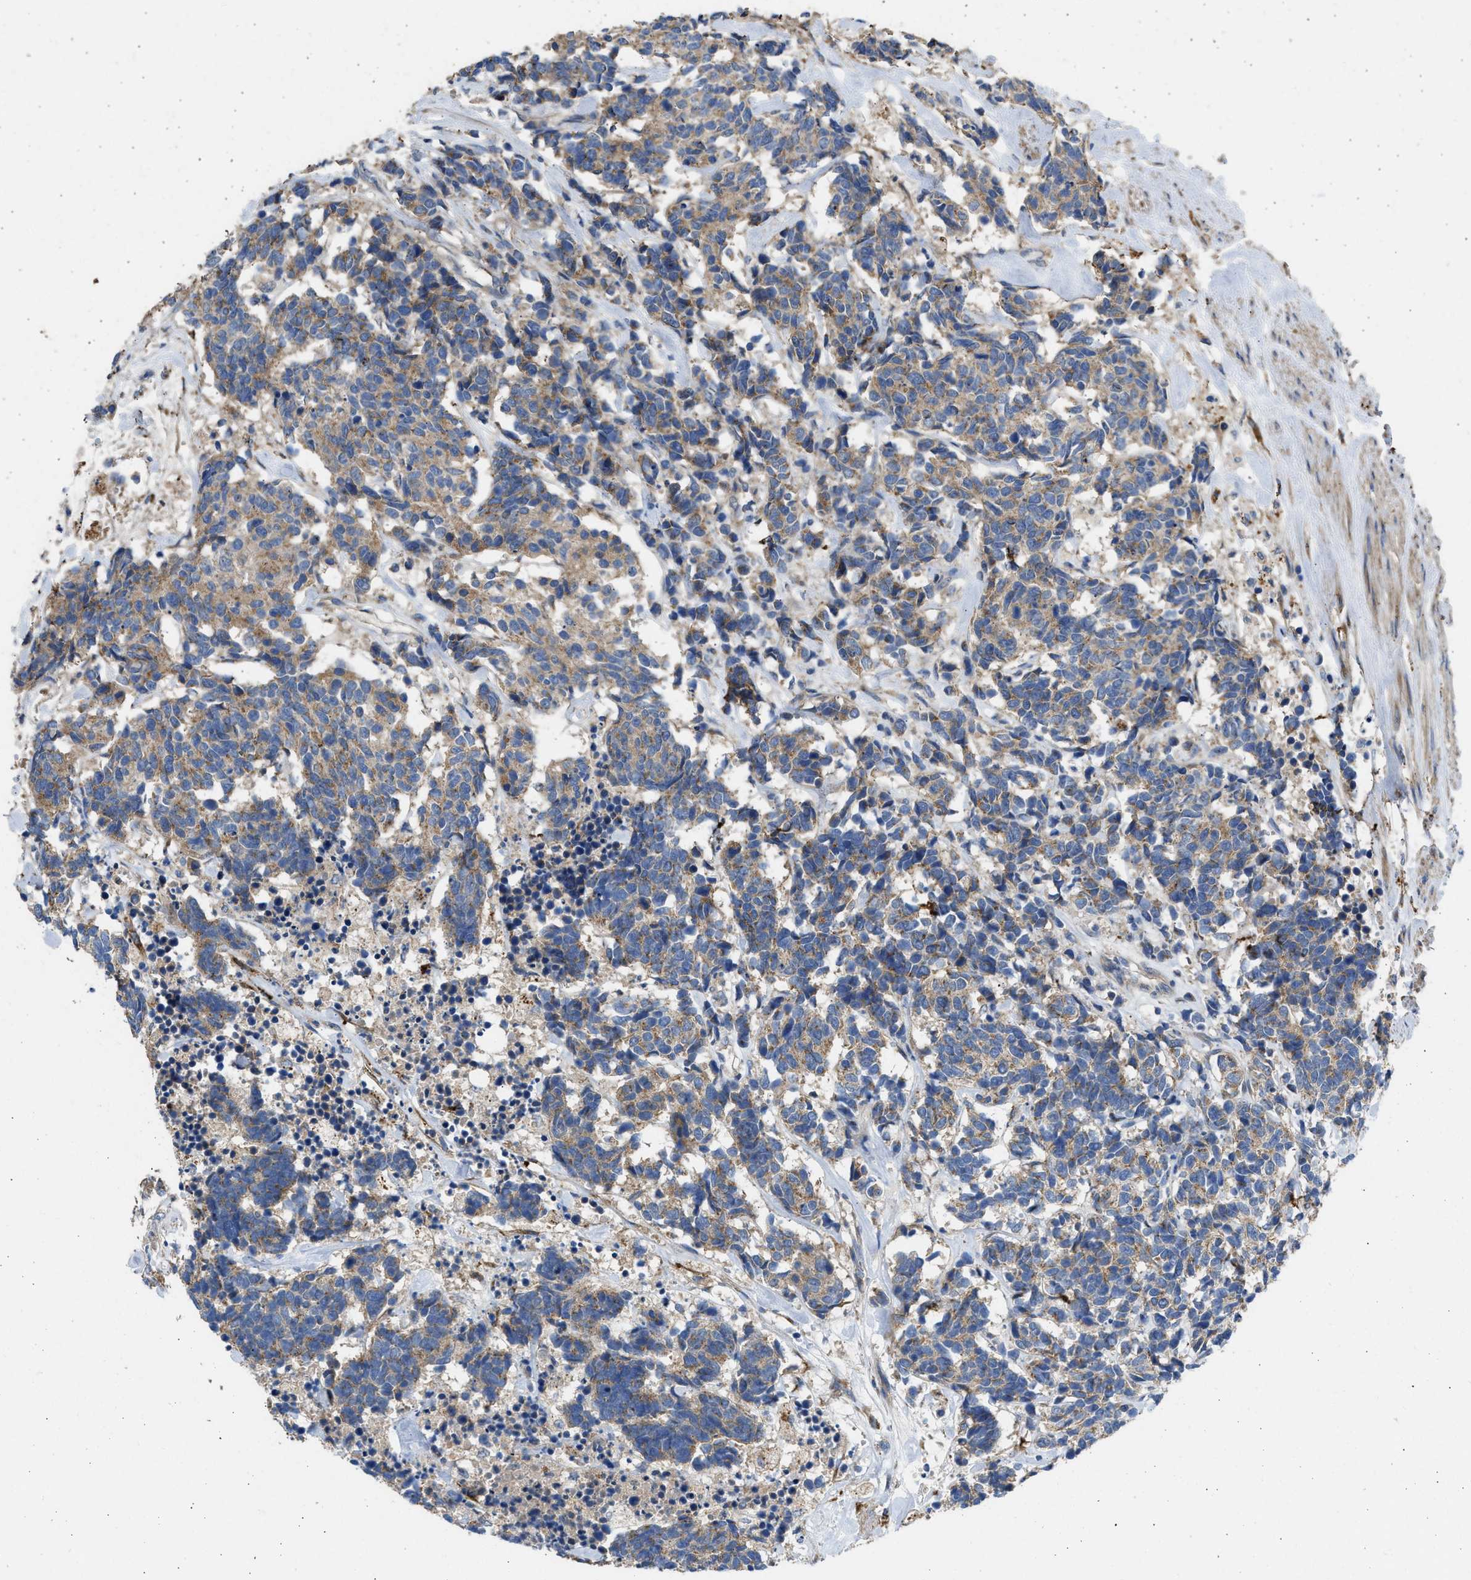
{"staining": {"intensity": "moderate", "quantity": ">75%", "location": "cytoplasmic/membranous"}, "tissue": "carcinoid", "cell_type": "Tumor cells", "image_type": "cancer", "snomed": [{"axis": "morphology", "description": "Carcinoma, NOS"}, {"axis": "morphology", "description": "Carcinoid, malignant, NOS"}, {"axis": "topography", "description": "Urinary bladder"}], "caption": "Human carcinoid stained with a brown dye exhibits moderate cytoplasmic/membranous positive expression in about >75% of tumor cells.", "gene": "CSRNP2", "patient": {"sex": "male", "age": 57}}